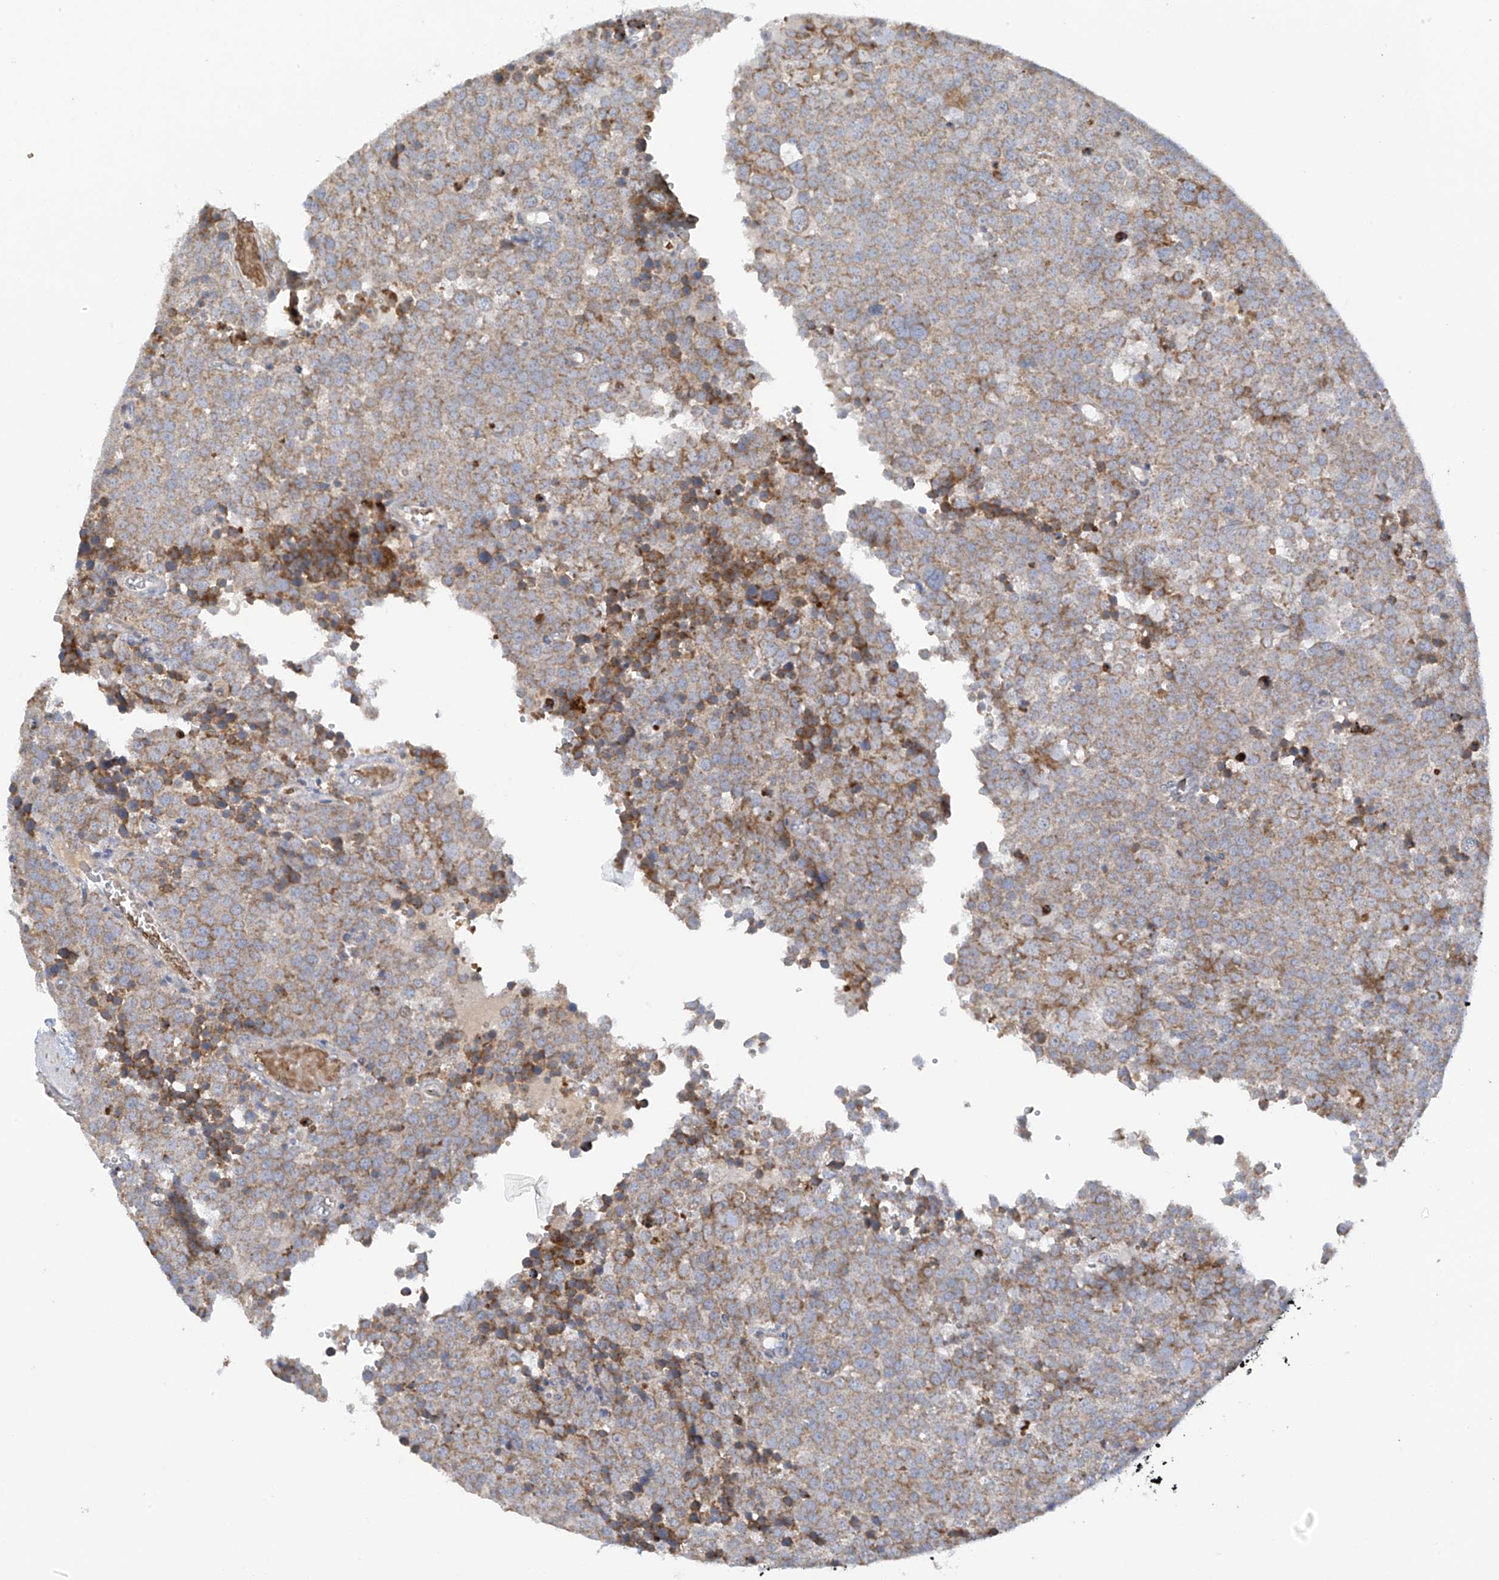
{"staining": {"intensity": "moderate", "quantity": ">75%", "location": "cytoplasmic/membranous"}, "tissue": "testis cancer", "cell_type": "Tumor cells", "image_type": "cancer", "snomed": [{"axis": "morphology", "description": "Seminoma, NOS"}, {"axis": "topography", "description": "Testis"}], "caption": "About >75% of tumor cells in testis cancer (seminoma) reveal moderate cytoplasmic/membranous protein positivity as visualized by brown immunohistochemical staining.", "gene": "METTL18", "patient": {"sex": "male", "age": 71}}